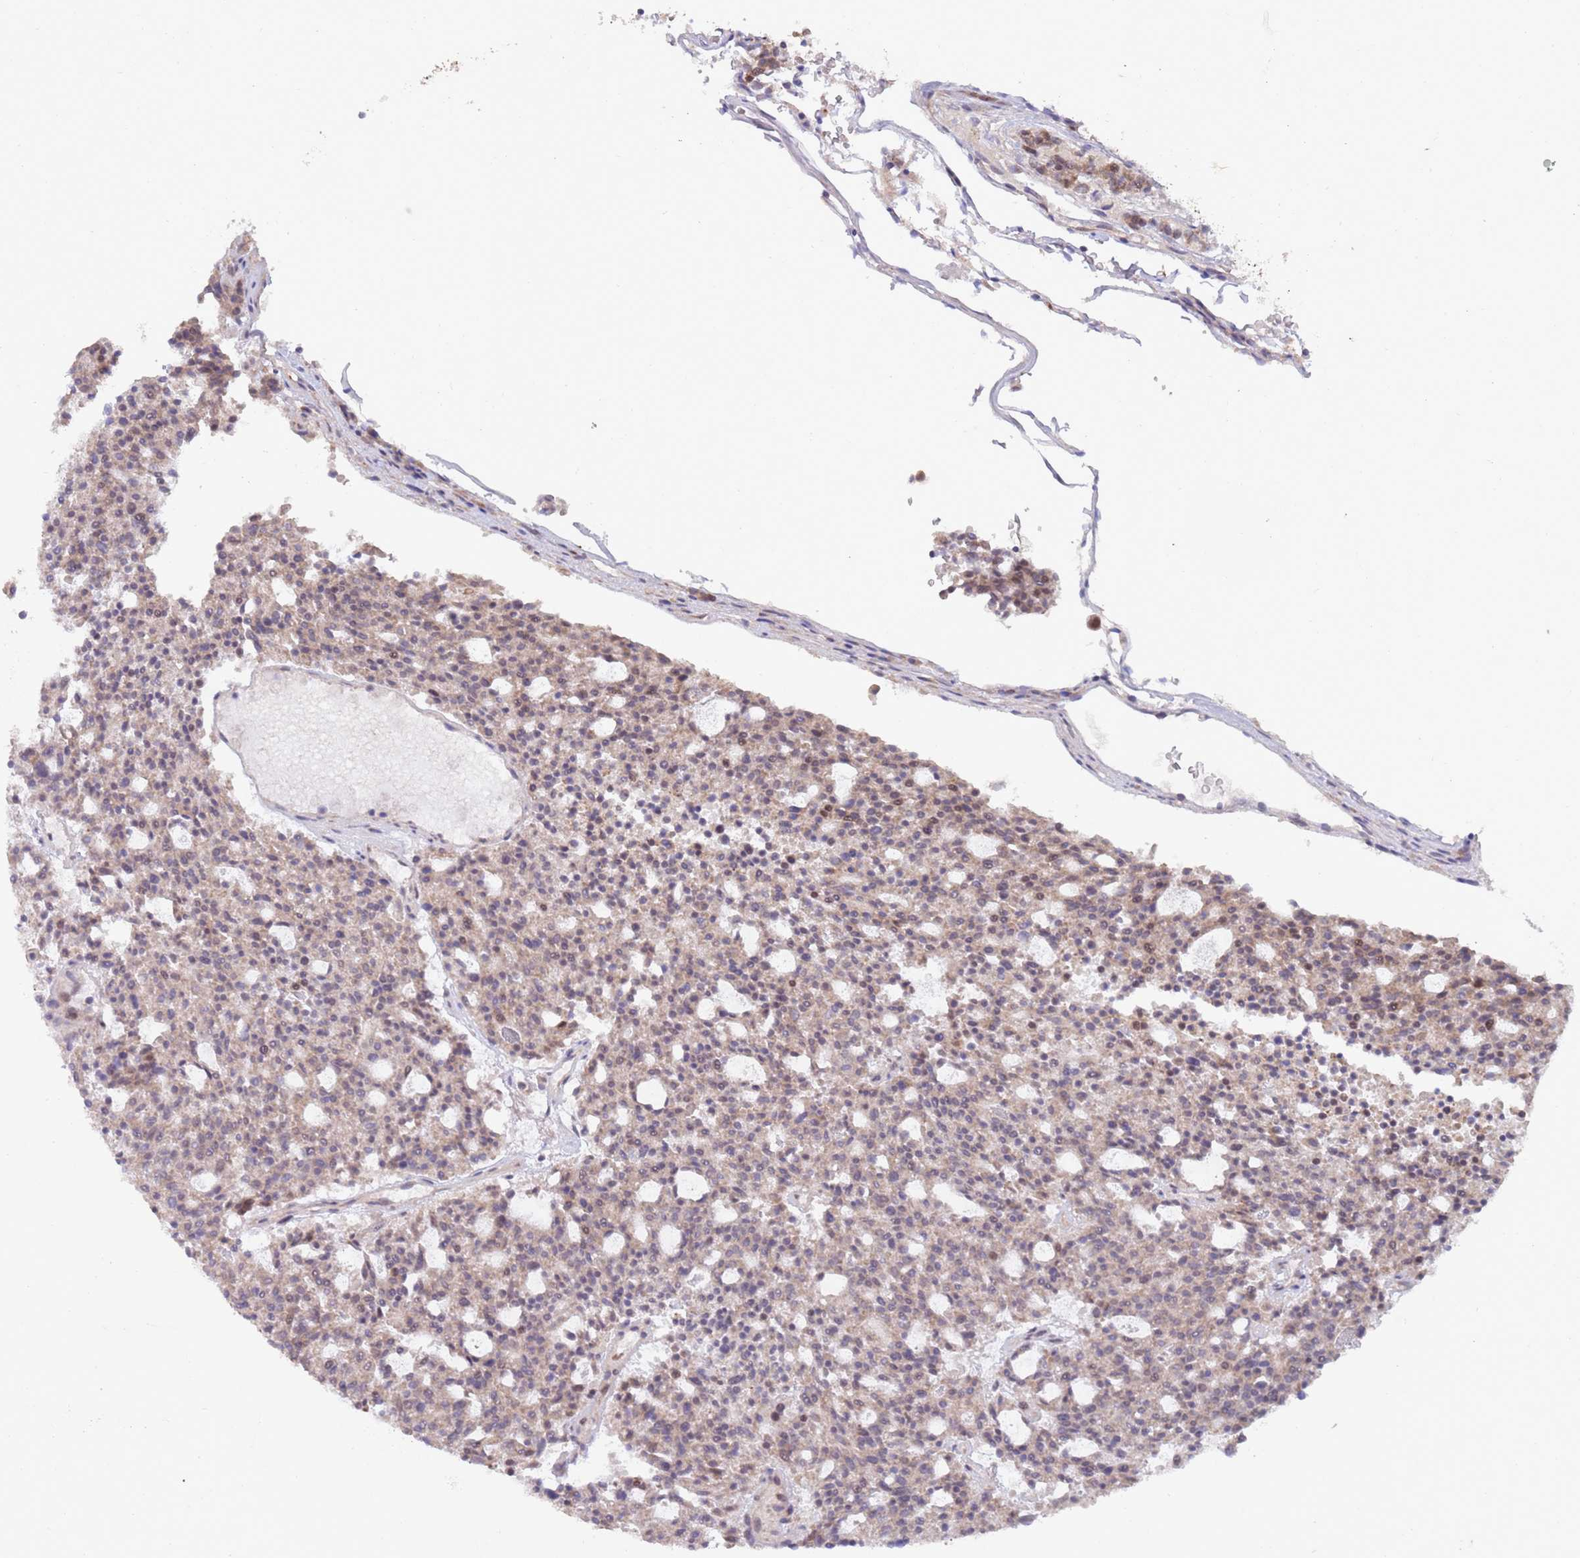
{"staining": {"intensity": "weak", "quantity": "<25%", "location": "cytoplasmic/membranous,nuclear"}, "tissue": "carcinoid", "cell_type": "Tumor cells", "image_type": "cancer", "snomed": [{"axis": "morphology", "description": "Carcinoid, malignant, NOS"}, {"axis": "topography", "description": "Pancreas"}], "caption": "Tumor cells show no significant protein staining in carcinoid. The staining is performed using DAB brown chromogen with nuclei counter-stained in using hematoxylin.", "gene": "CHD9", "patient": {"sex": "female", "age": 54}}